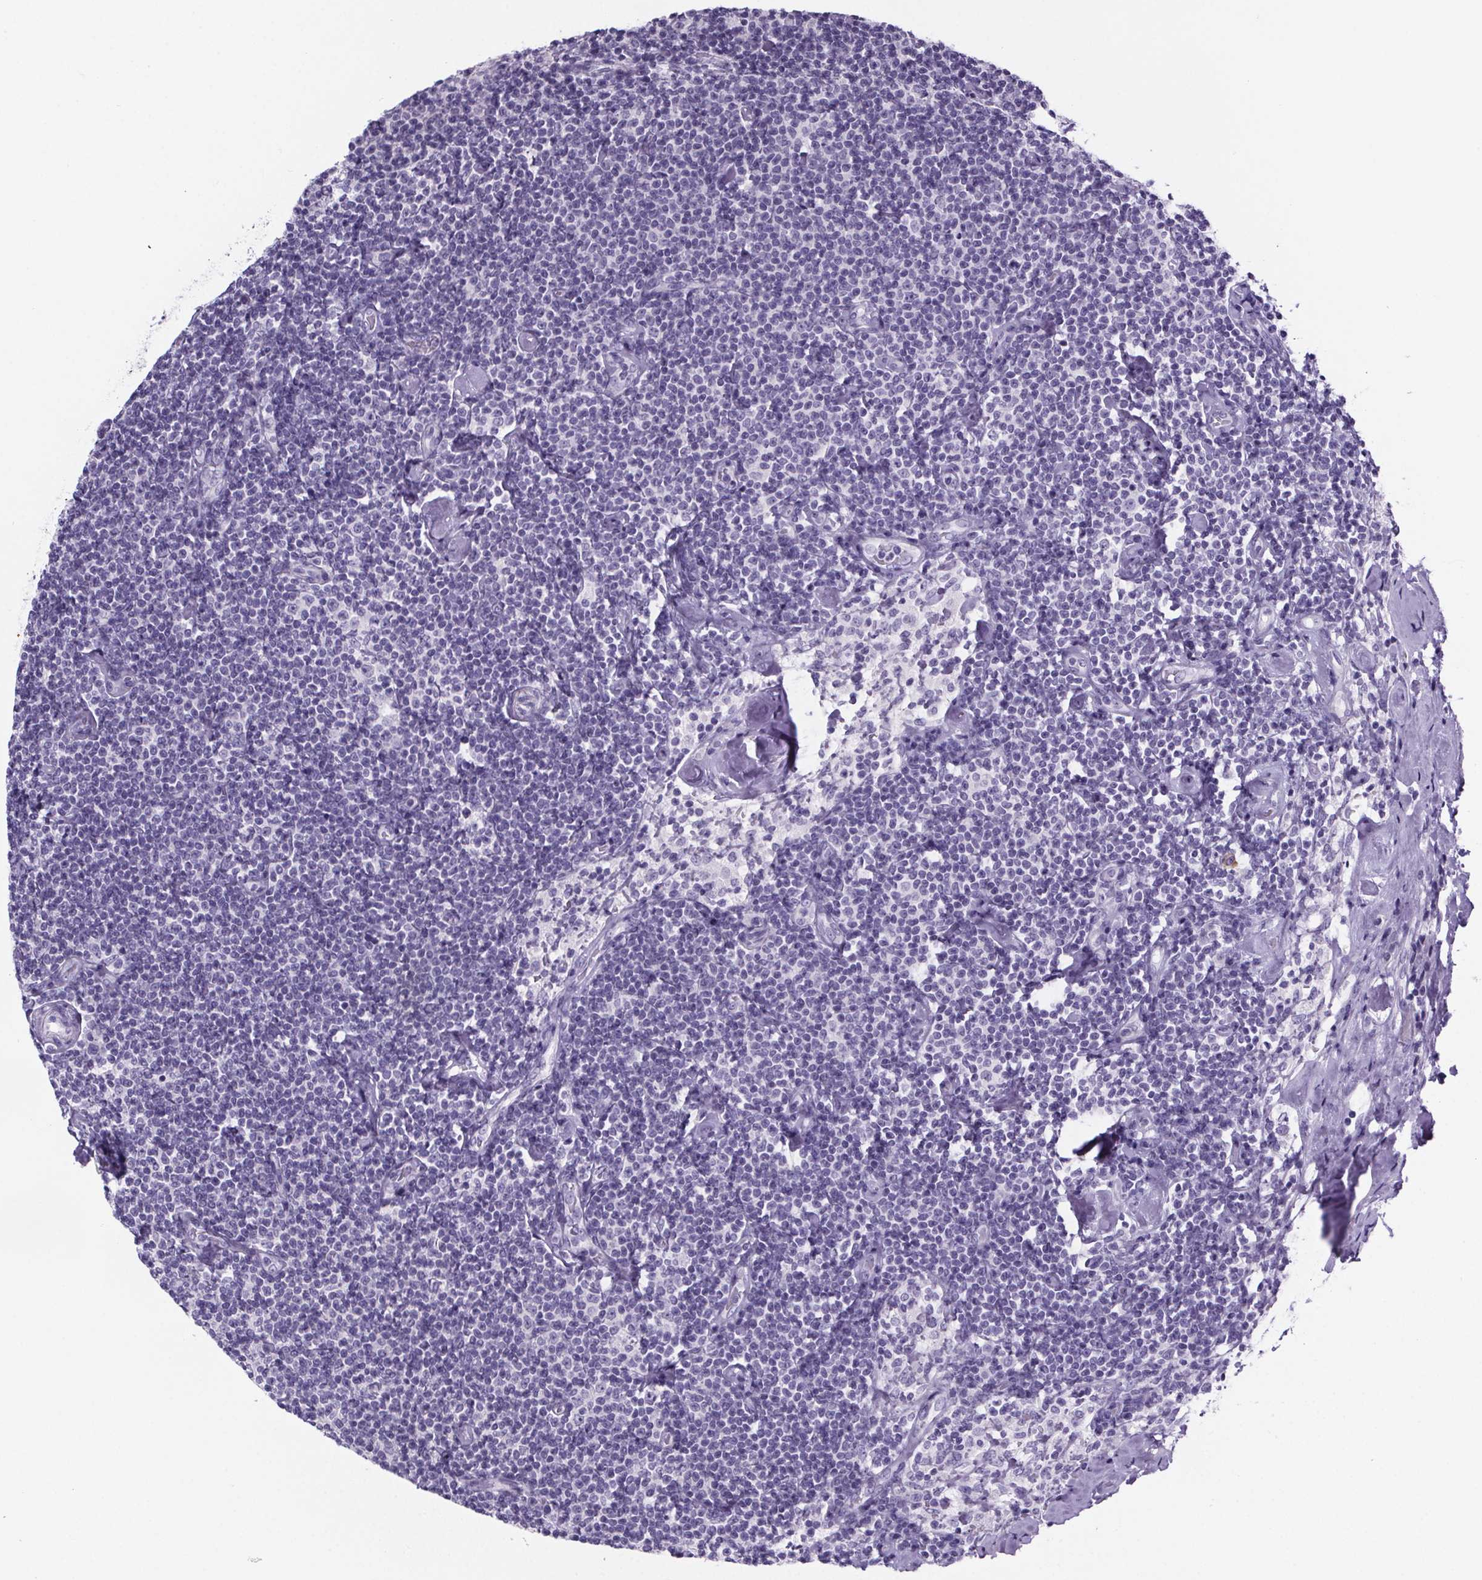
{"staining": {"intensity": "negative", "quantity": "none", "location": "none"}, "tissue": "lymphoma", "cell_type": "Tumor cells", "image_type": "cancer", "snomed": [{"axis": "morphology", "description": "Malignant lymphoma, non-Hodgkin's type, Low grade"}, {"axis": "topography", "description": "Lymph node"}], "caption": "Photomicrograph shows no protein expression in tumor cells of lymphoma tissue.", "gene": "CUBN", "patient": {"sex": "male", "age": 81}}